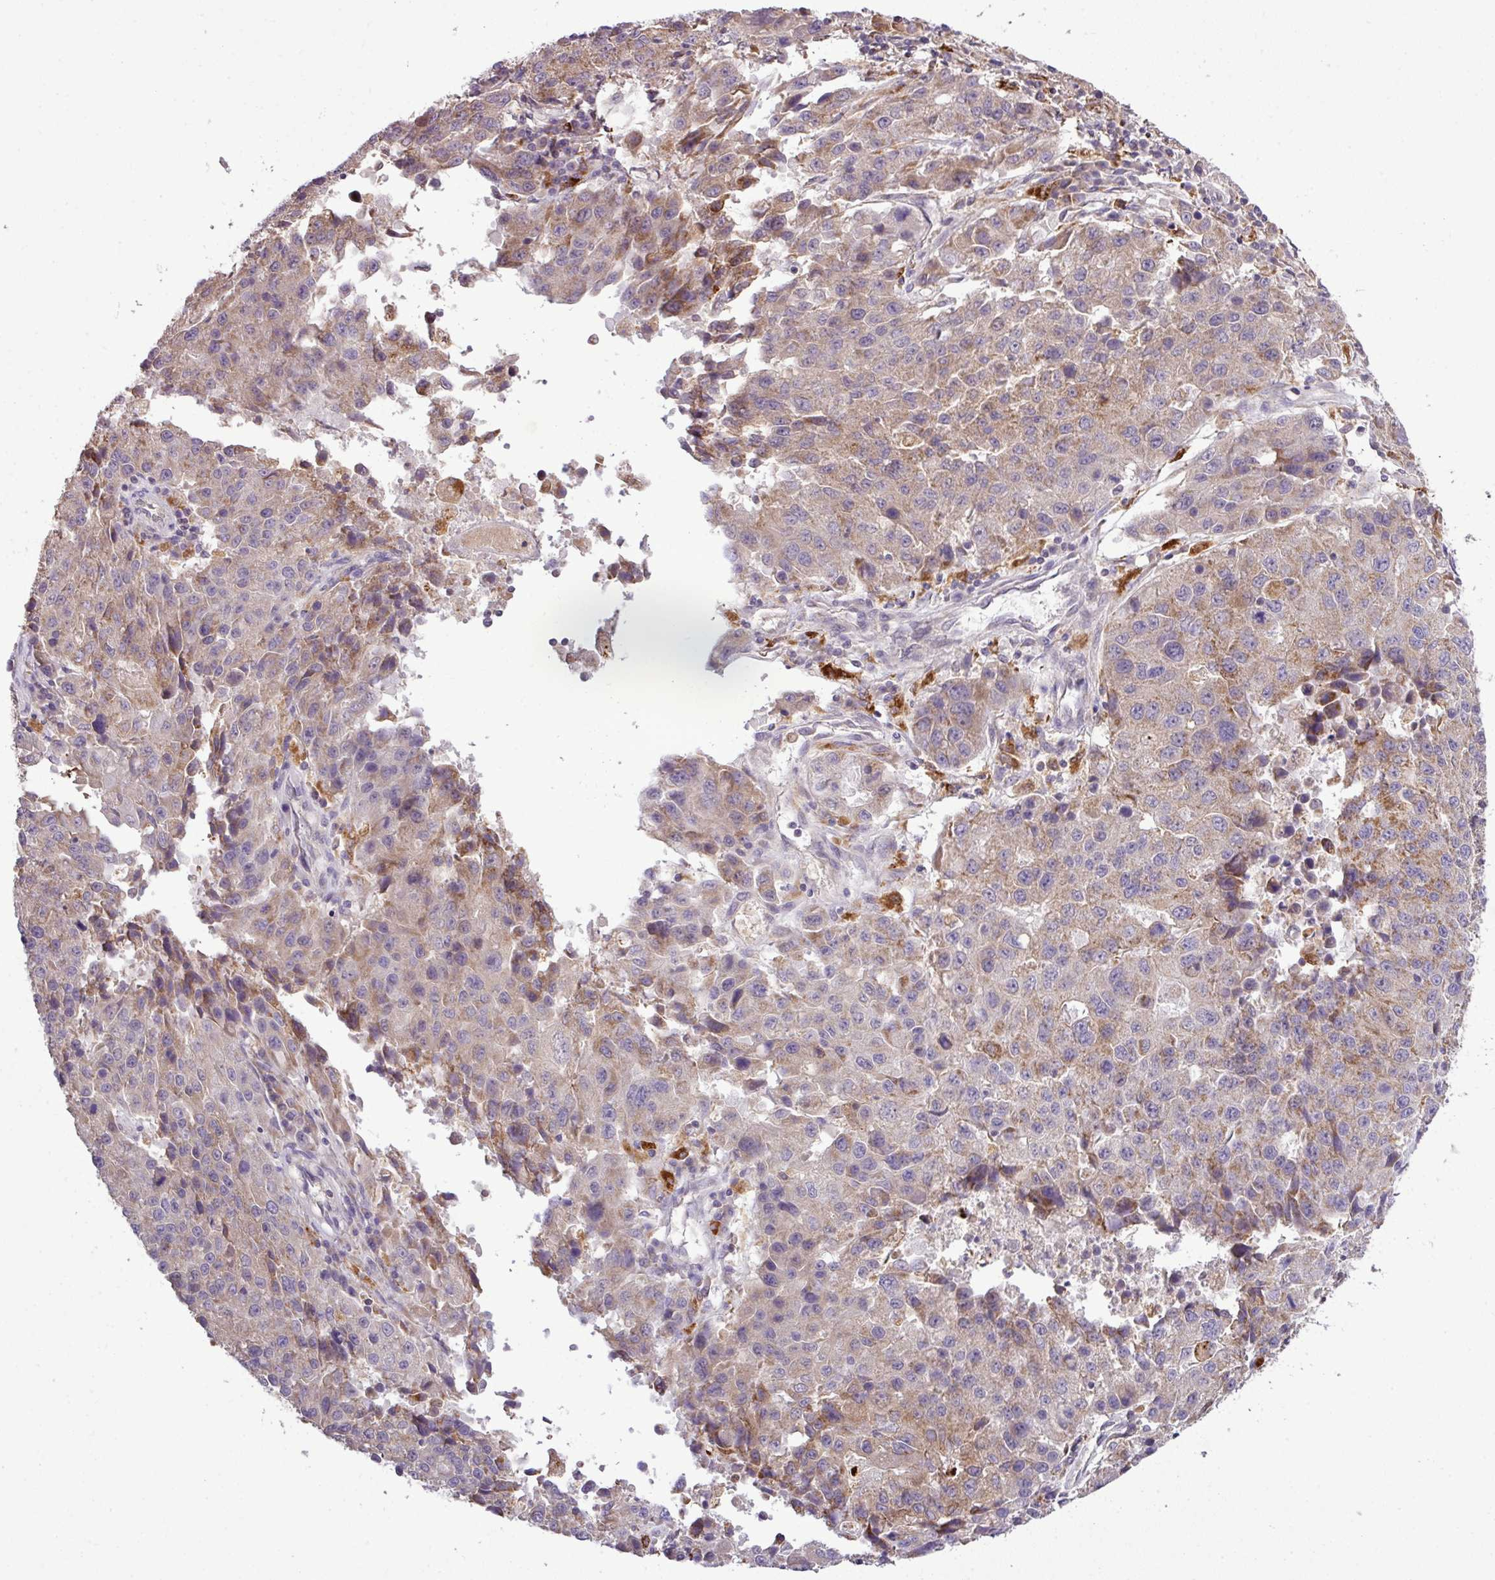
{"staining": {"intensity": "moderate", "quantity": "25%-75%", "location": "cytoplasmic/membranous"}, "tissue": "stomach cancer", "cell_type": "Tumor cells", "image_type": "cancer", "snomed": [{"axis": "morphology", "description": "Adenocarcinoma, NOS"}, {"axis": "topography", "description": "Stomach"}], "caption": "Immunohistochemical staining of human stomach cancer displays medium levels of moderate cytoplasmic/membranous positivity in approximately 25%-75% of tumor cells.", "gene": "SMCO4", "patient": {"sex": "male", "age": 71}}